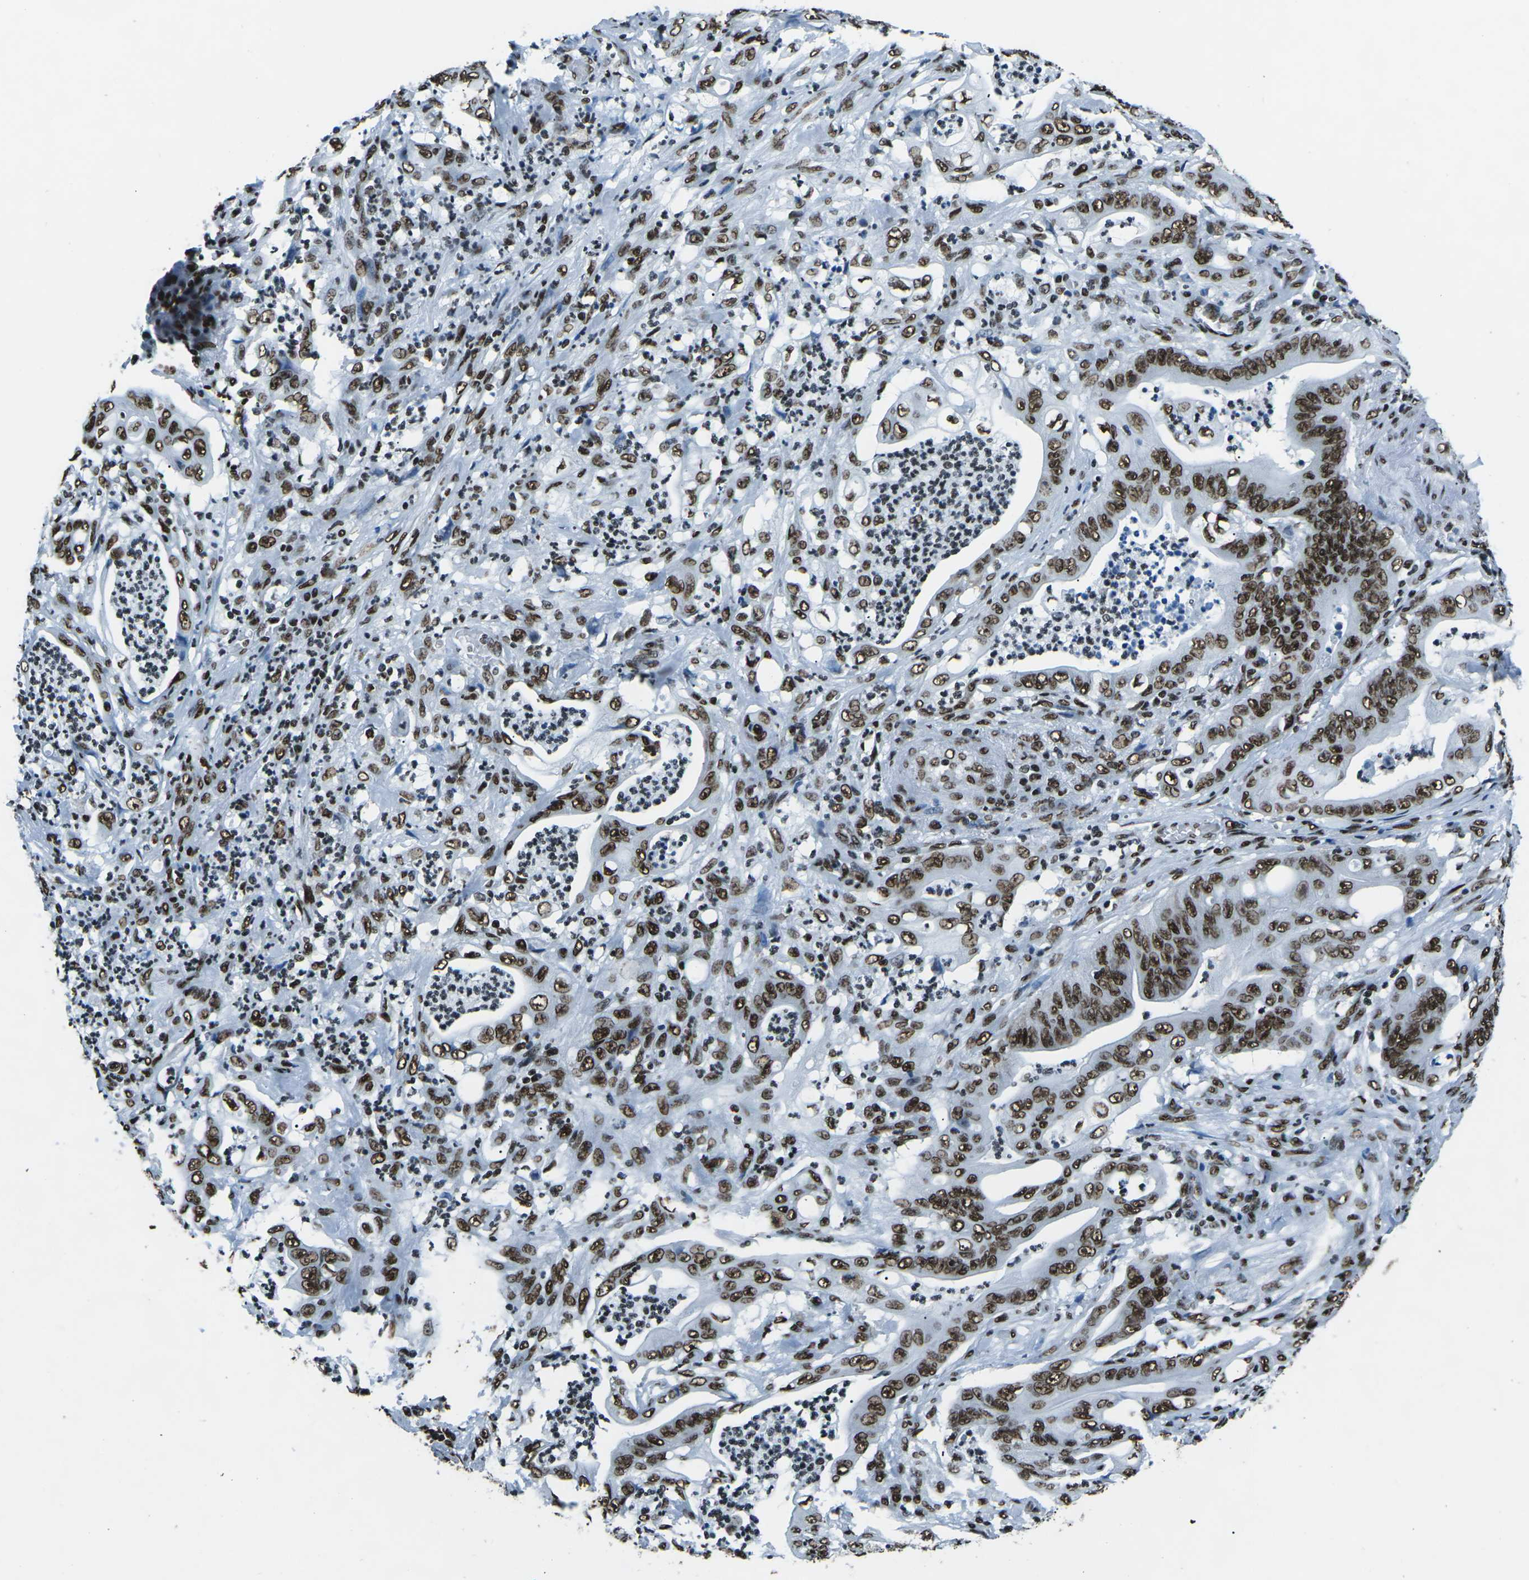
{"staining": {"intensity": "strong", "quantity": ">75%", "location": "nuclear"}, "tissue": "stomach cancer", "cell_type": "Tumor cells", "image_type": "cancer", "snomed": [{"axis": "morphology", "description": "Adenocarcinoma, NOS"}, {"axis": "topography", "description": "Stomach"}], "caption": "The photomicrograph shows a brown stain indicating the presence of a protein in the nuclear of tumor cells in stomach adenocarcinoma. The staining is performed using DAB (3,3'-diaminobenzidine) brown chromogen to label protein expression. The nuclei are counter-stained blue using hematoxylin.", "gene": "HNRNPL", "patient": {"sex": "female", "age": 73}}